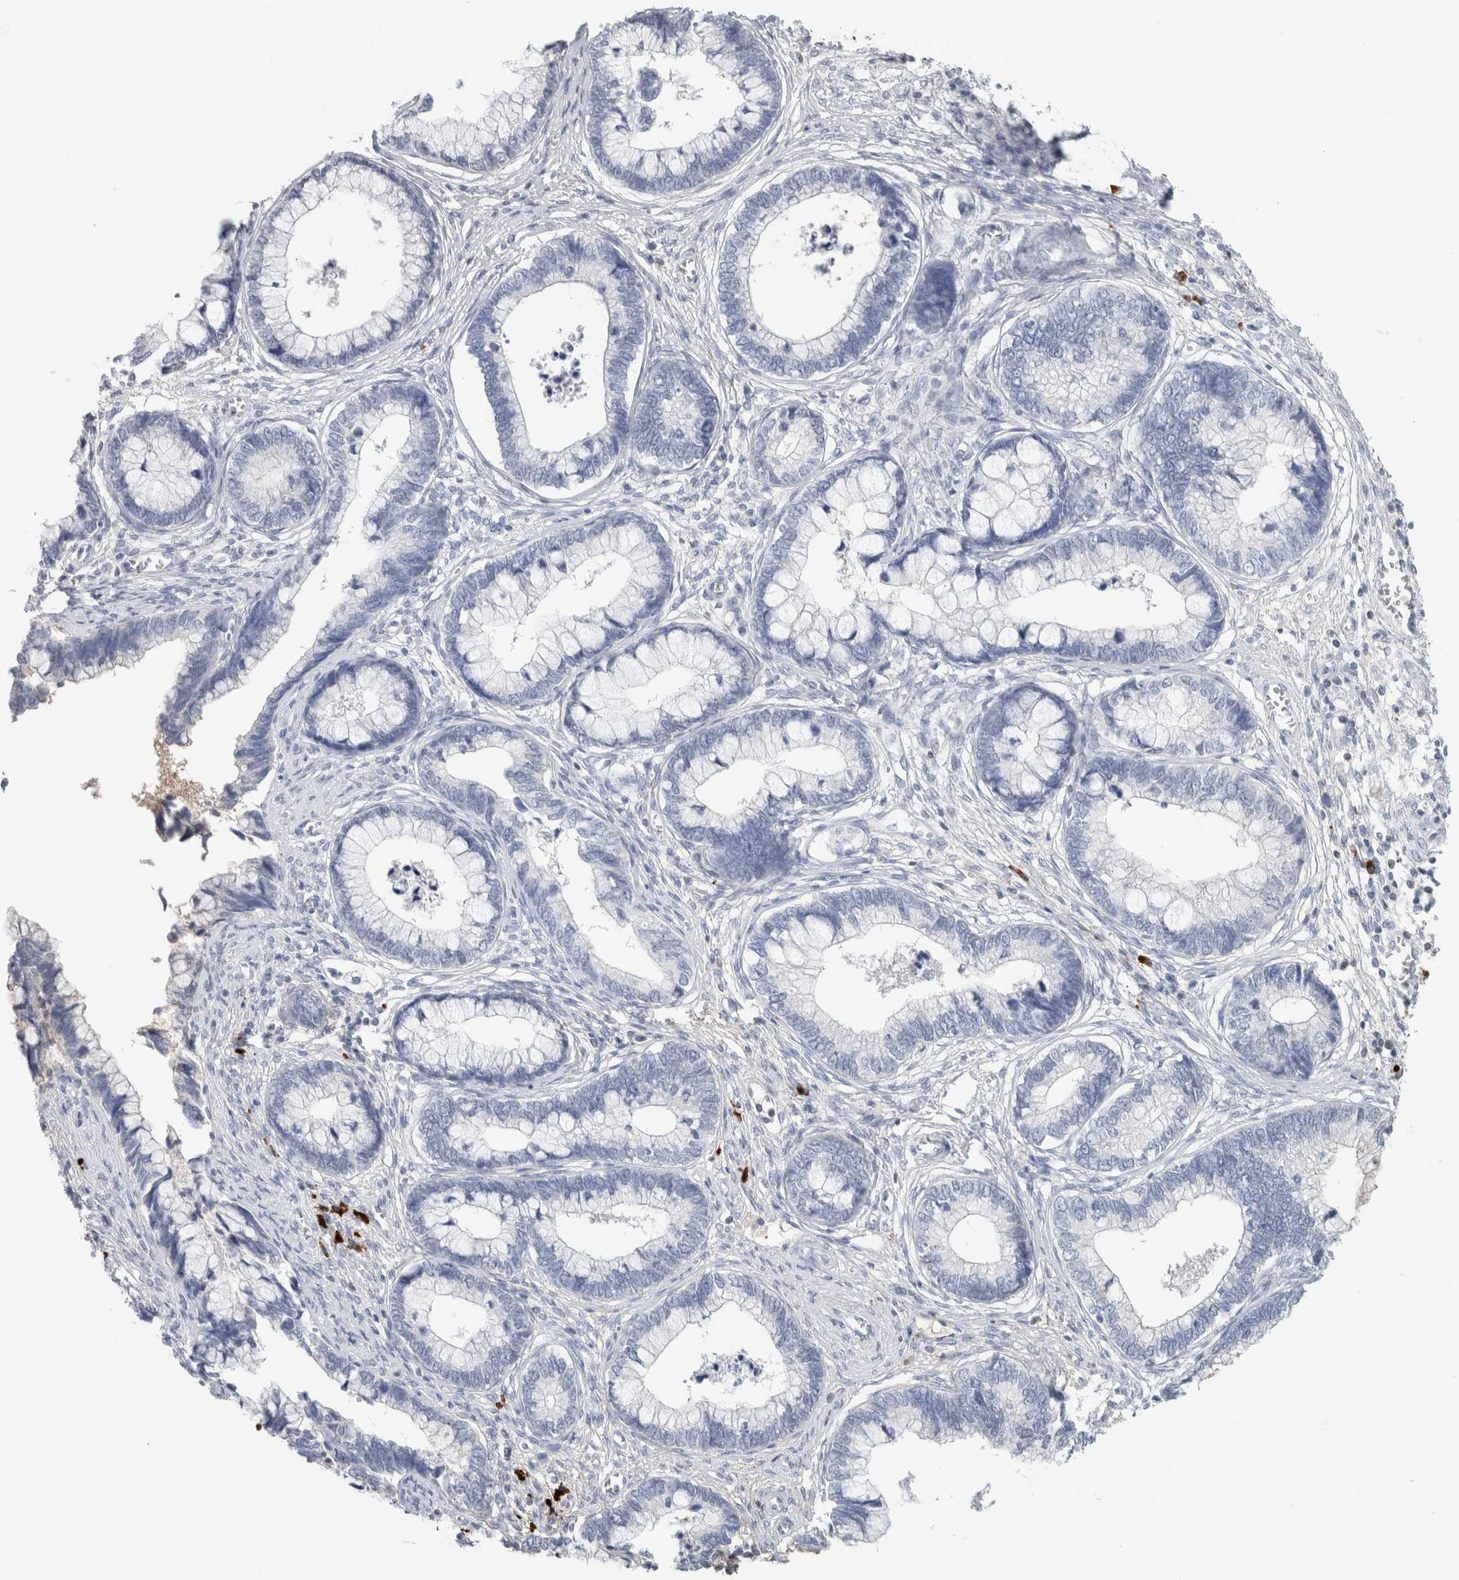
{"staining": {"intensity": "negative", "quantity": "none", "location": "none"}, "tissue": "cervical cancer", "cell_type": "Tumor cells", "image_type": "cancer", "snomed": [{"axis": "morphology", "description": "Adenocarcinoma, NOS"}, {"axis": "topography", "description": "Cervix"}], "caption": "Tumor cells are negative for brown protein staining in adenocarcinoma (cervical). (Stains: DAB (3,3'-diaminobenzidine) immunohistochemistry (IHC) with hematoxylin counter stain, Microscopy: brightfield microscopy at high magnification).", "gene": "IL6", "patient": {"sex": "female", "age": 44}}